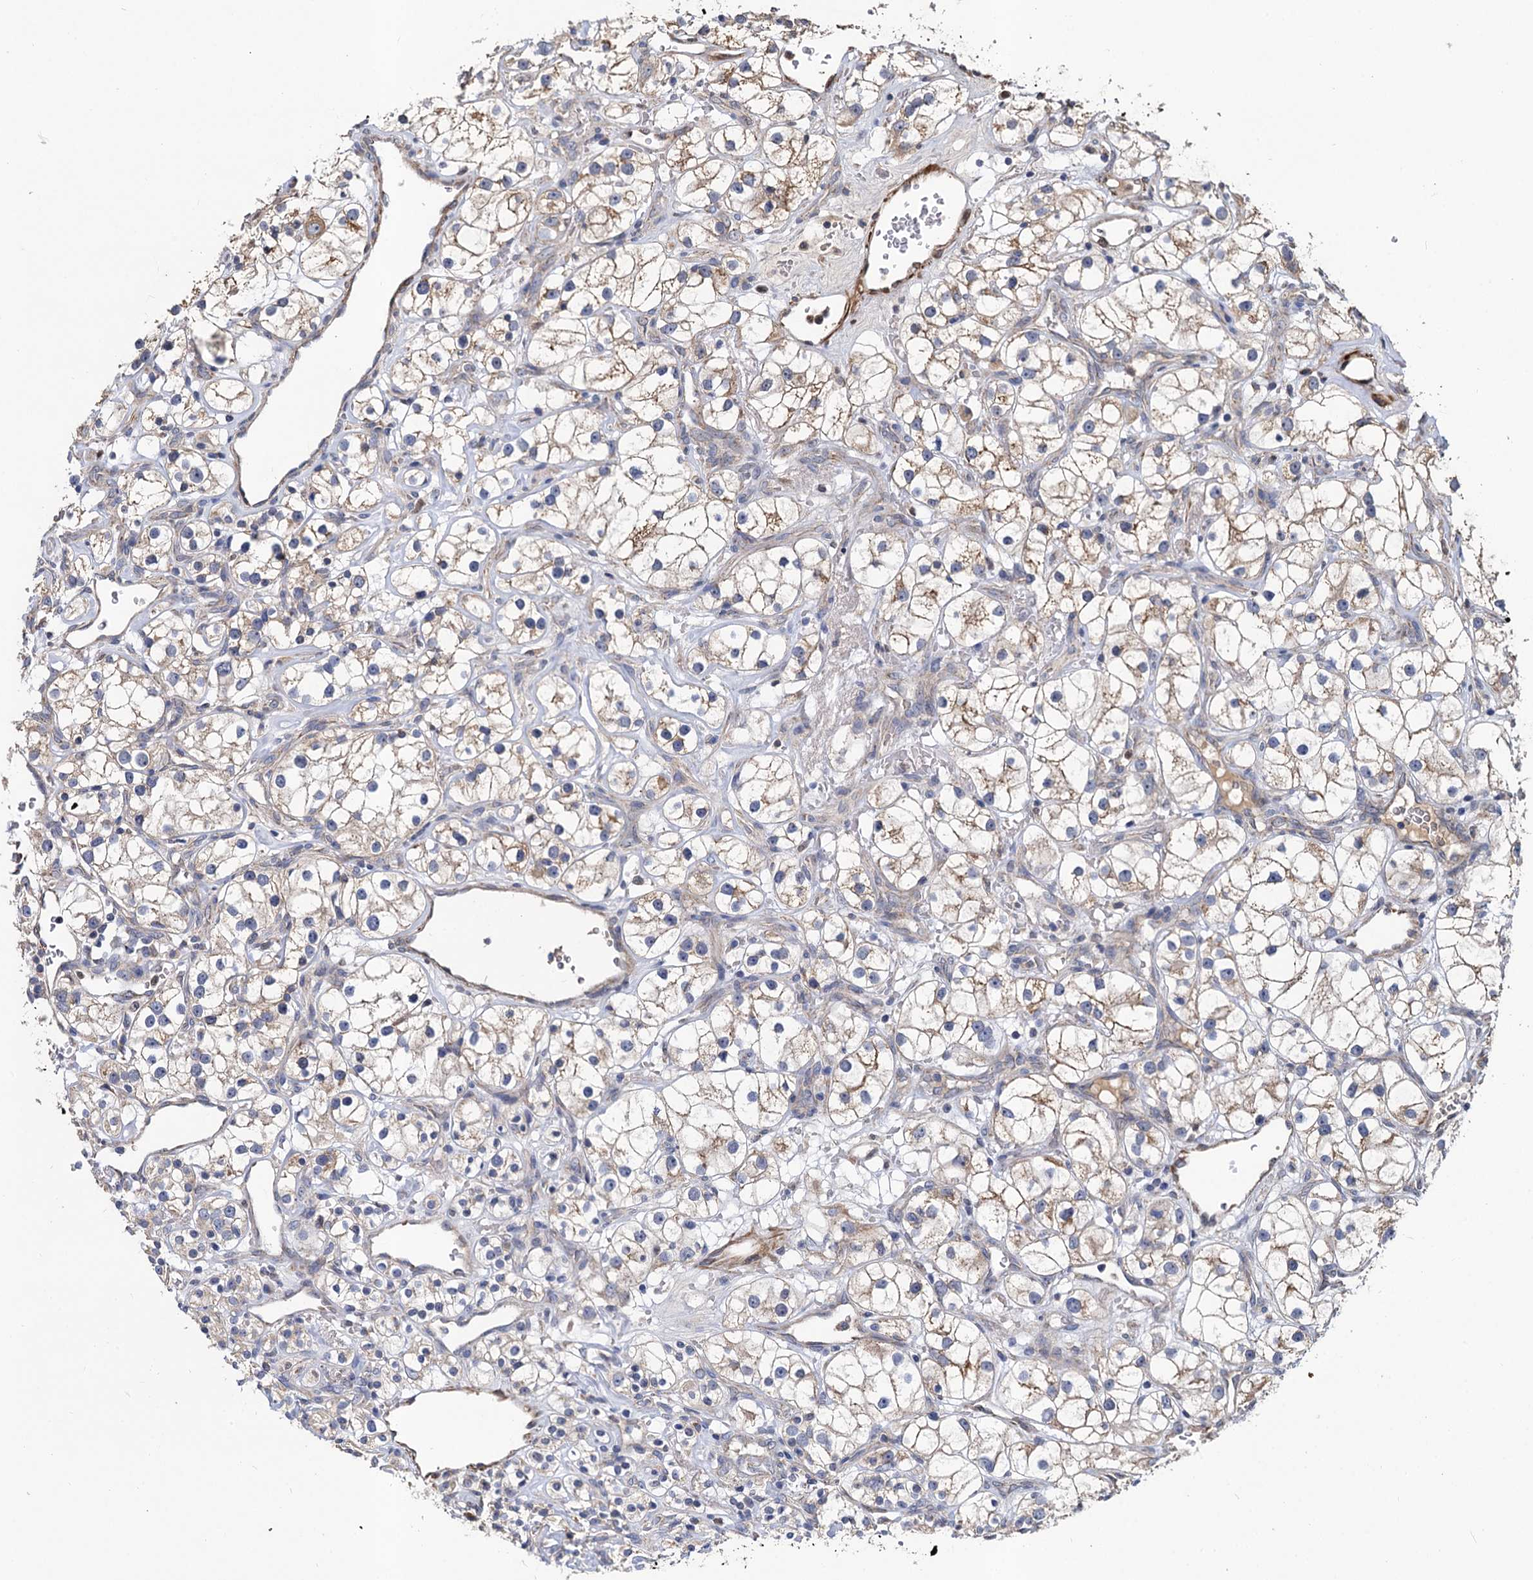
{"staining": {"intensity": "weak", "quantity": "25%-75%", "location": "cytoplasmic/membranous"}, "tissue": "renal cancer", "cell_type": "Tumor cells", "image_type": "cancer", "snomed": [{"axis": "morphology", "description": "Adenocarcinoma, NOS"}, {"axis": "topography", "description": "Kidney"}], "caption": "Immunohistochemistry (IHC) image of neoplastic tissue: human renal cancer (adenocarcinoma) stained using immunohistochemistry (IHC) shows low levels of weak protein expression localized specifically in the cytoplasmic/membranous of tumor cells, appearing as a cytoplasmic/membranous brown color.", "gene": "ALKBH7", "patient": {"sex": "male", "age": 77}}